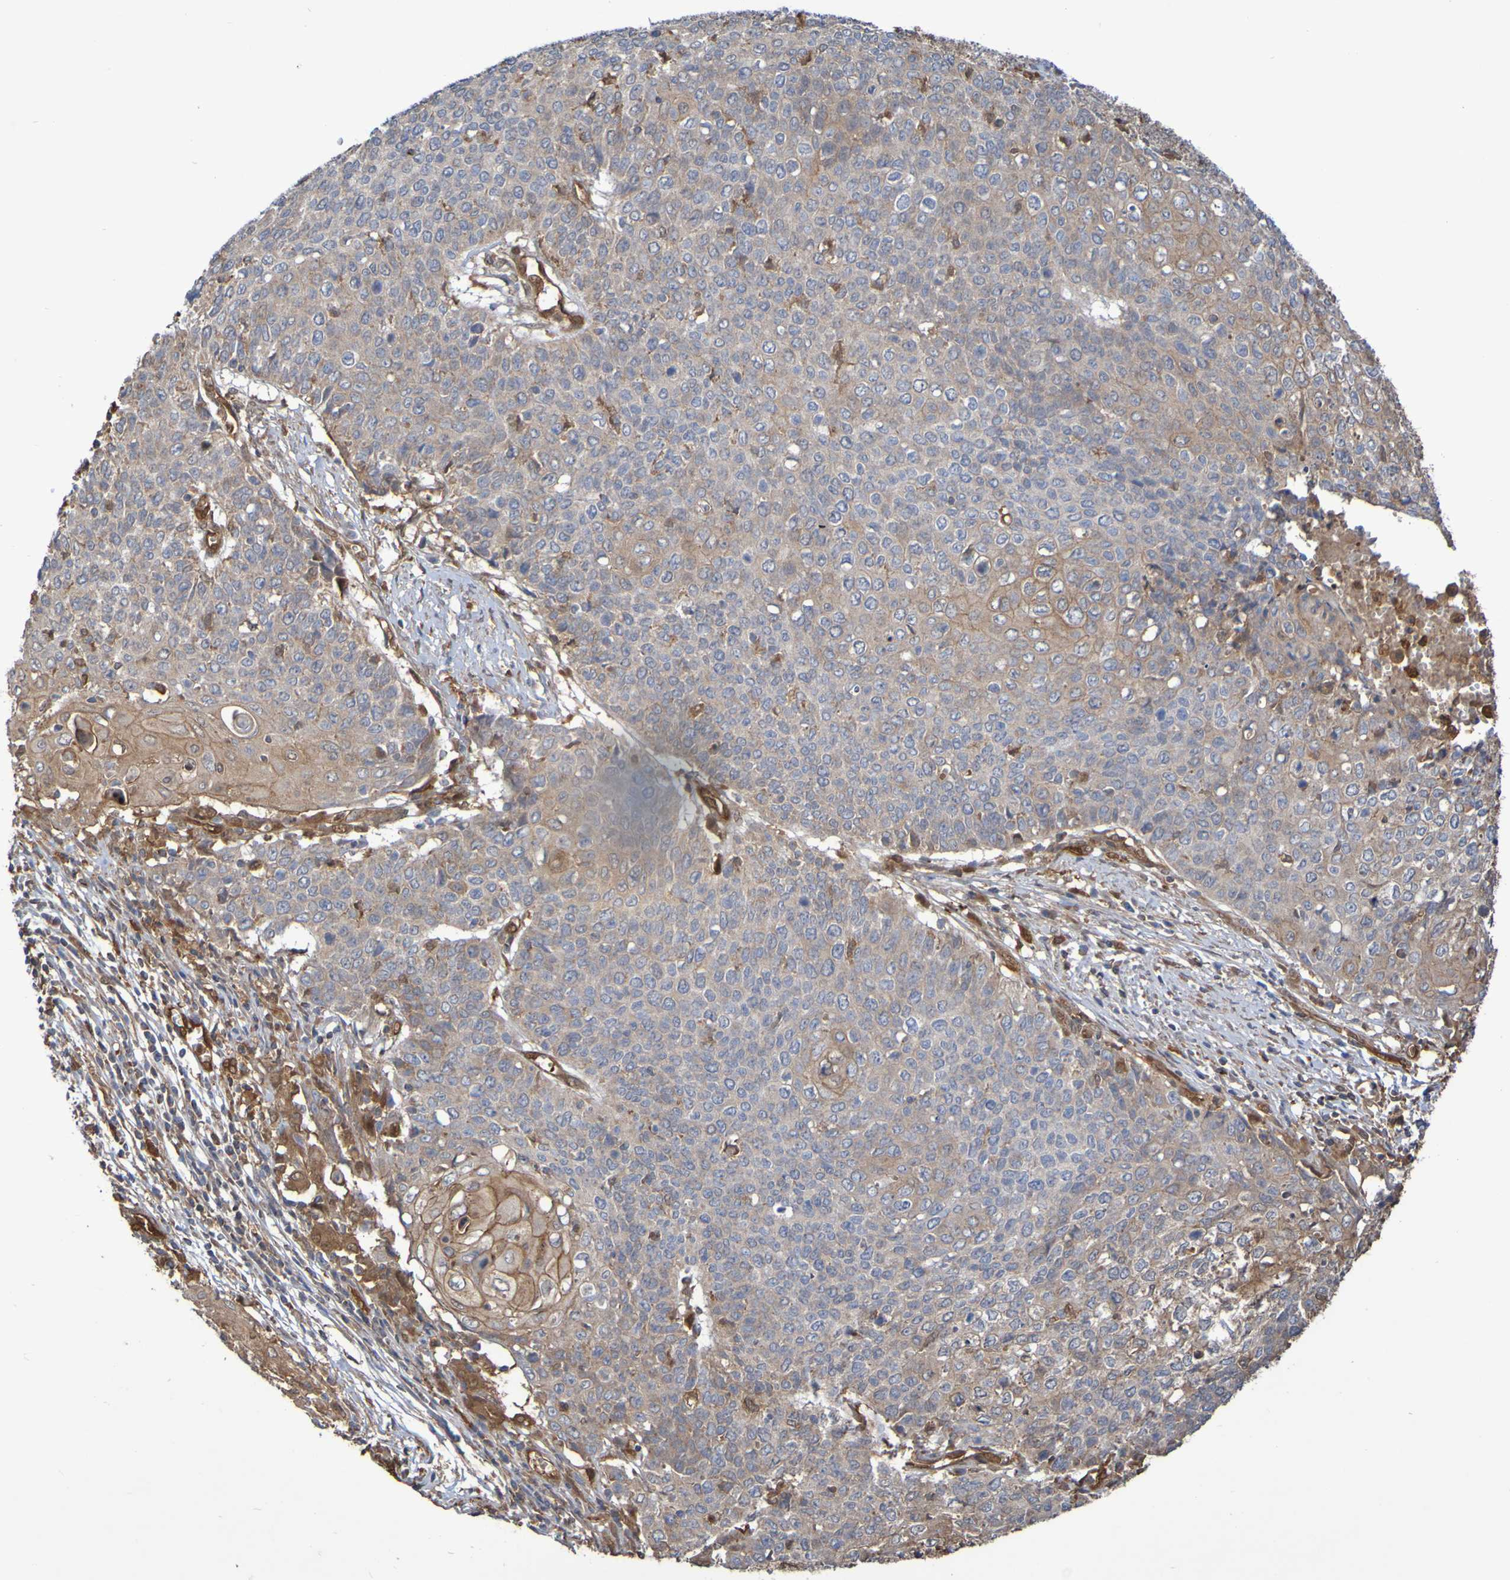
{"staining": {"intensity": "moderate", "quantity": "25%-75%", "location": "cytoplasmic/membranous"}, "tissue": "cervical cancer", "cell_type": "Tumor cells", "image_type": "cancer", "snomed": [{"axis": "morphology", "description": "Squamous cell carcinoma, NOS"}, {"axis": "topography", "description": "Cervix"}], "caption": "The immunohistochemical stain shows moderate cytoplasmic/membranous positivity in tumor cells of cervical cancer (squamous cell carcinoma) tissue.", "gene": "SERPINB6", "patient": {"sex": "female", "age": 39}}